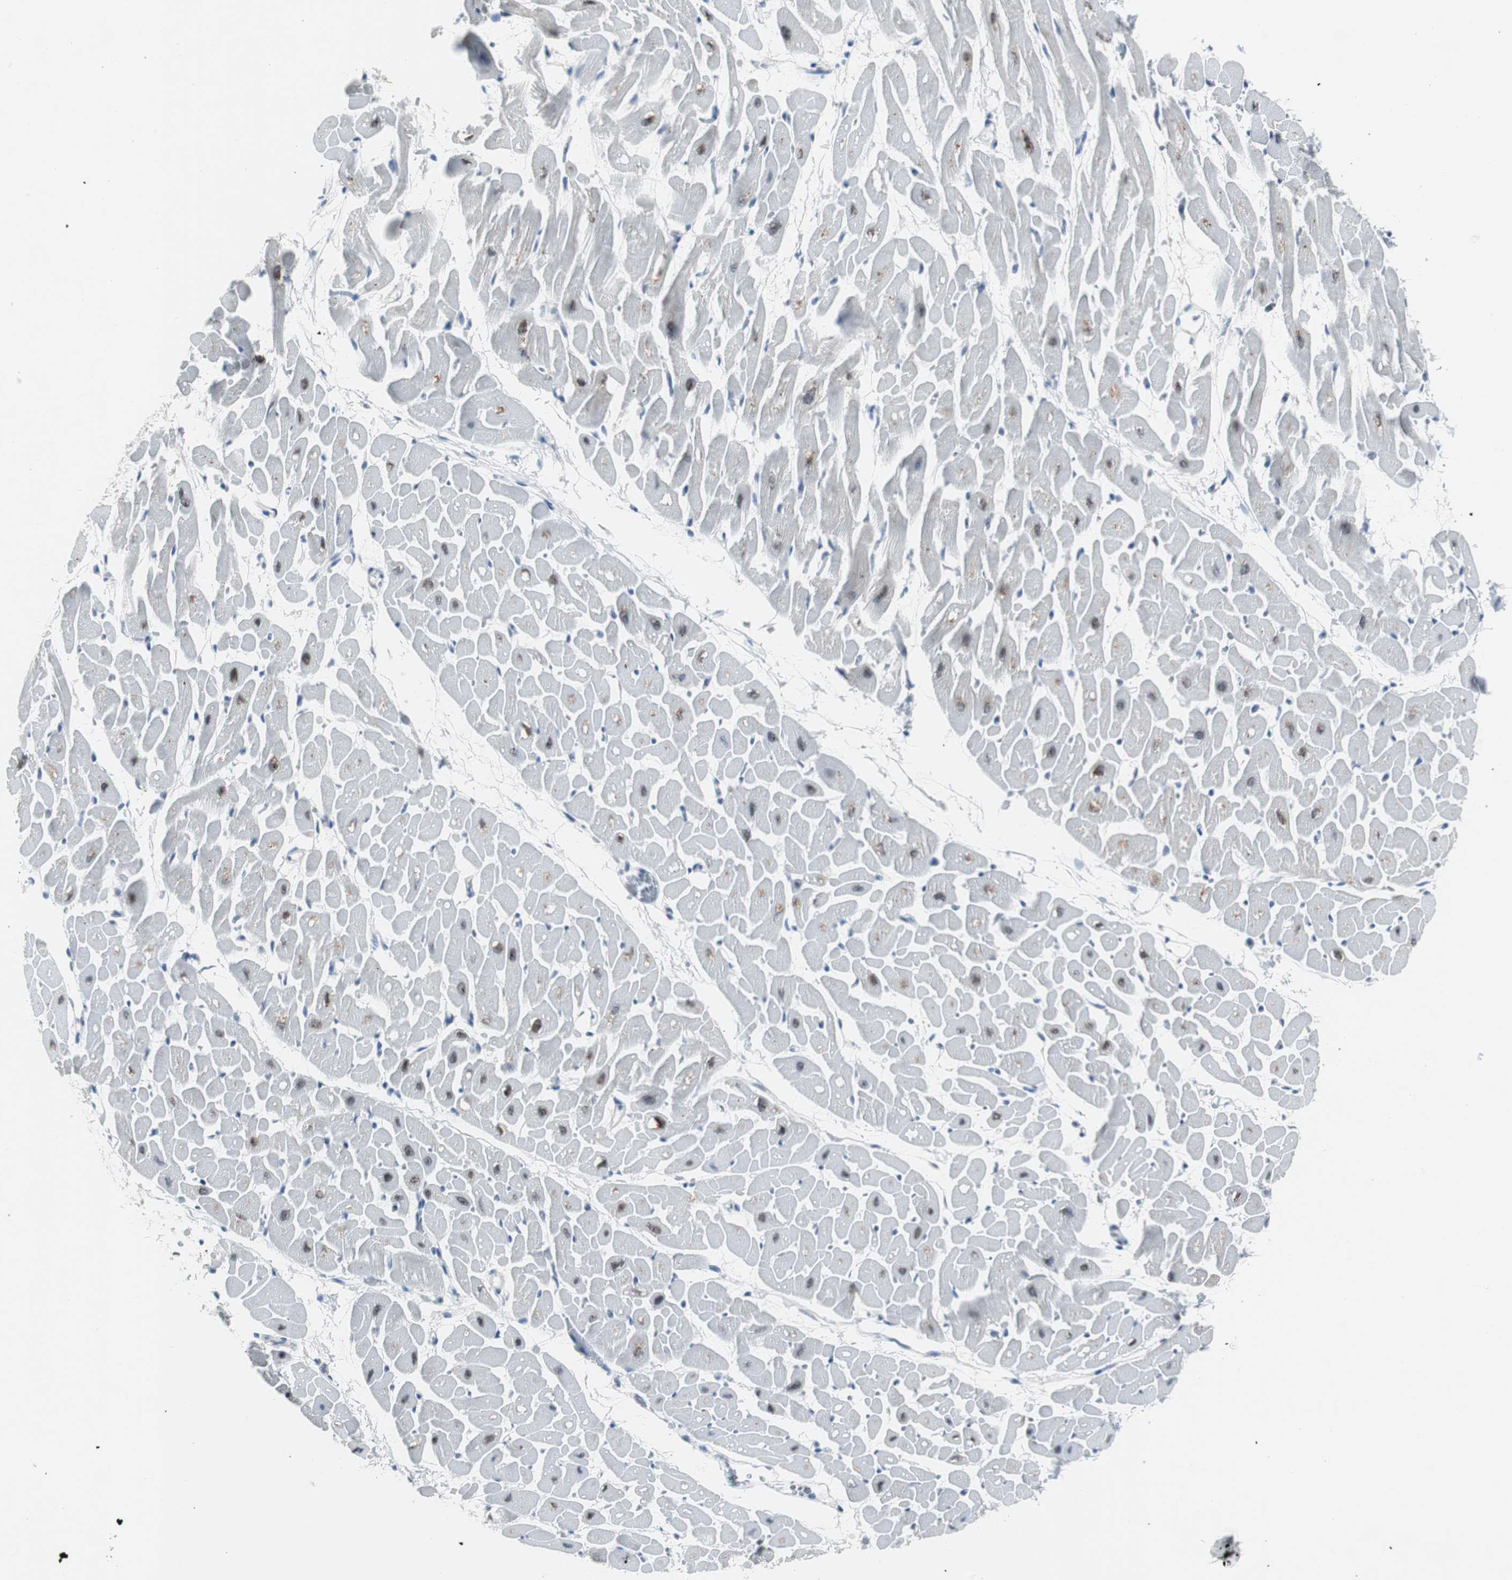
{"staining": {"intensity": "weak", "quantity": "25%-75%", "location": "cytoplasmic/membranous,nuclear"}, "tissue": "heart muscle", "cell_type": "Cardiomyocytes", "image_type": "normal", "snomed": [{"axis": "morphology", "description": "Normal tissue, NOS"}, {"axis": "topography", "description": "Heart"}], "caption": "Cardiomyocytes demonstrate low levels of weak cytoplasmic/membranous,nuclear positivity in about 25%-75% of cells in normal human heart muscle.", "gene": "SOX30", "patient": {"sex": "male", "age": 45}}